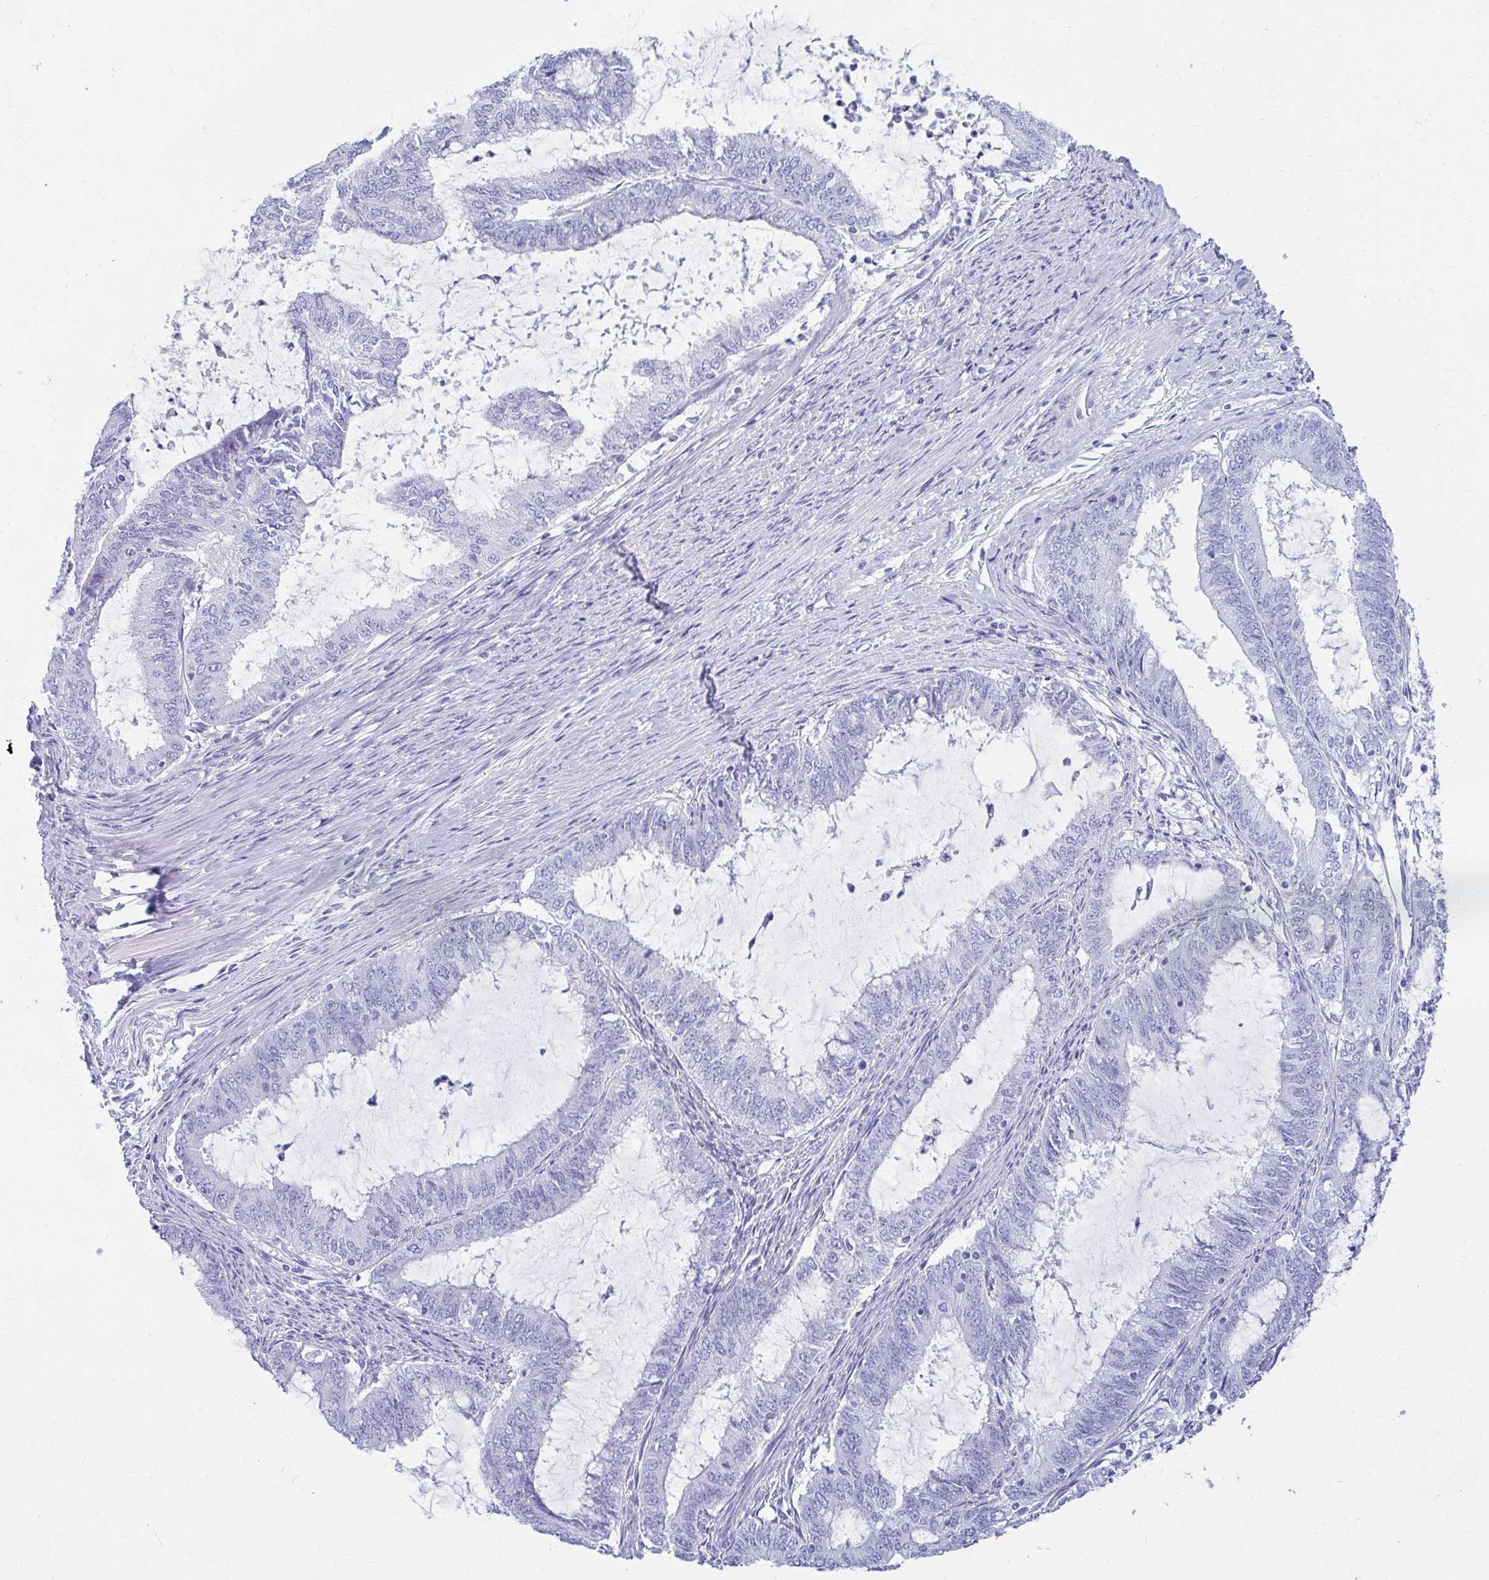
{"staining": {"intensity": "negative", "quantity": "none", "location": "none"}, "tissue": "endometrial cancer", "cell_type": "Tumor cells", "image_type": "cancer", "snomed": [{"axis": "morphology", "description": "Adenocarcinoma, NOS"}, {"axis": "topography", "description": "Endometrium"}], "caption": "An image of endometrial cancer stained for a protein displays no brown staining in tumor cells. (Stains: DAB immunohistochemistry (IHC) with hematoxylin counter stain, Microscopy: brightfield microscopy at high magnification).", "gene": "NSG2", "patient": {"sex": "female", "age": 51}}